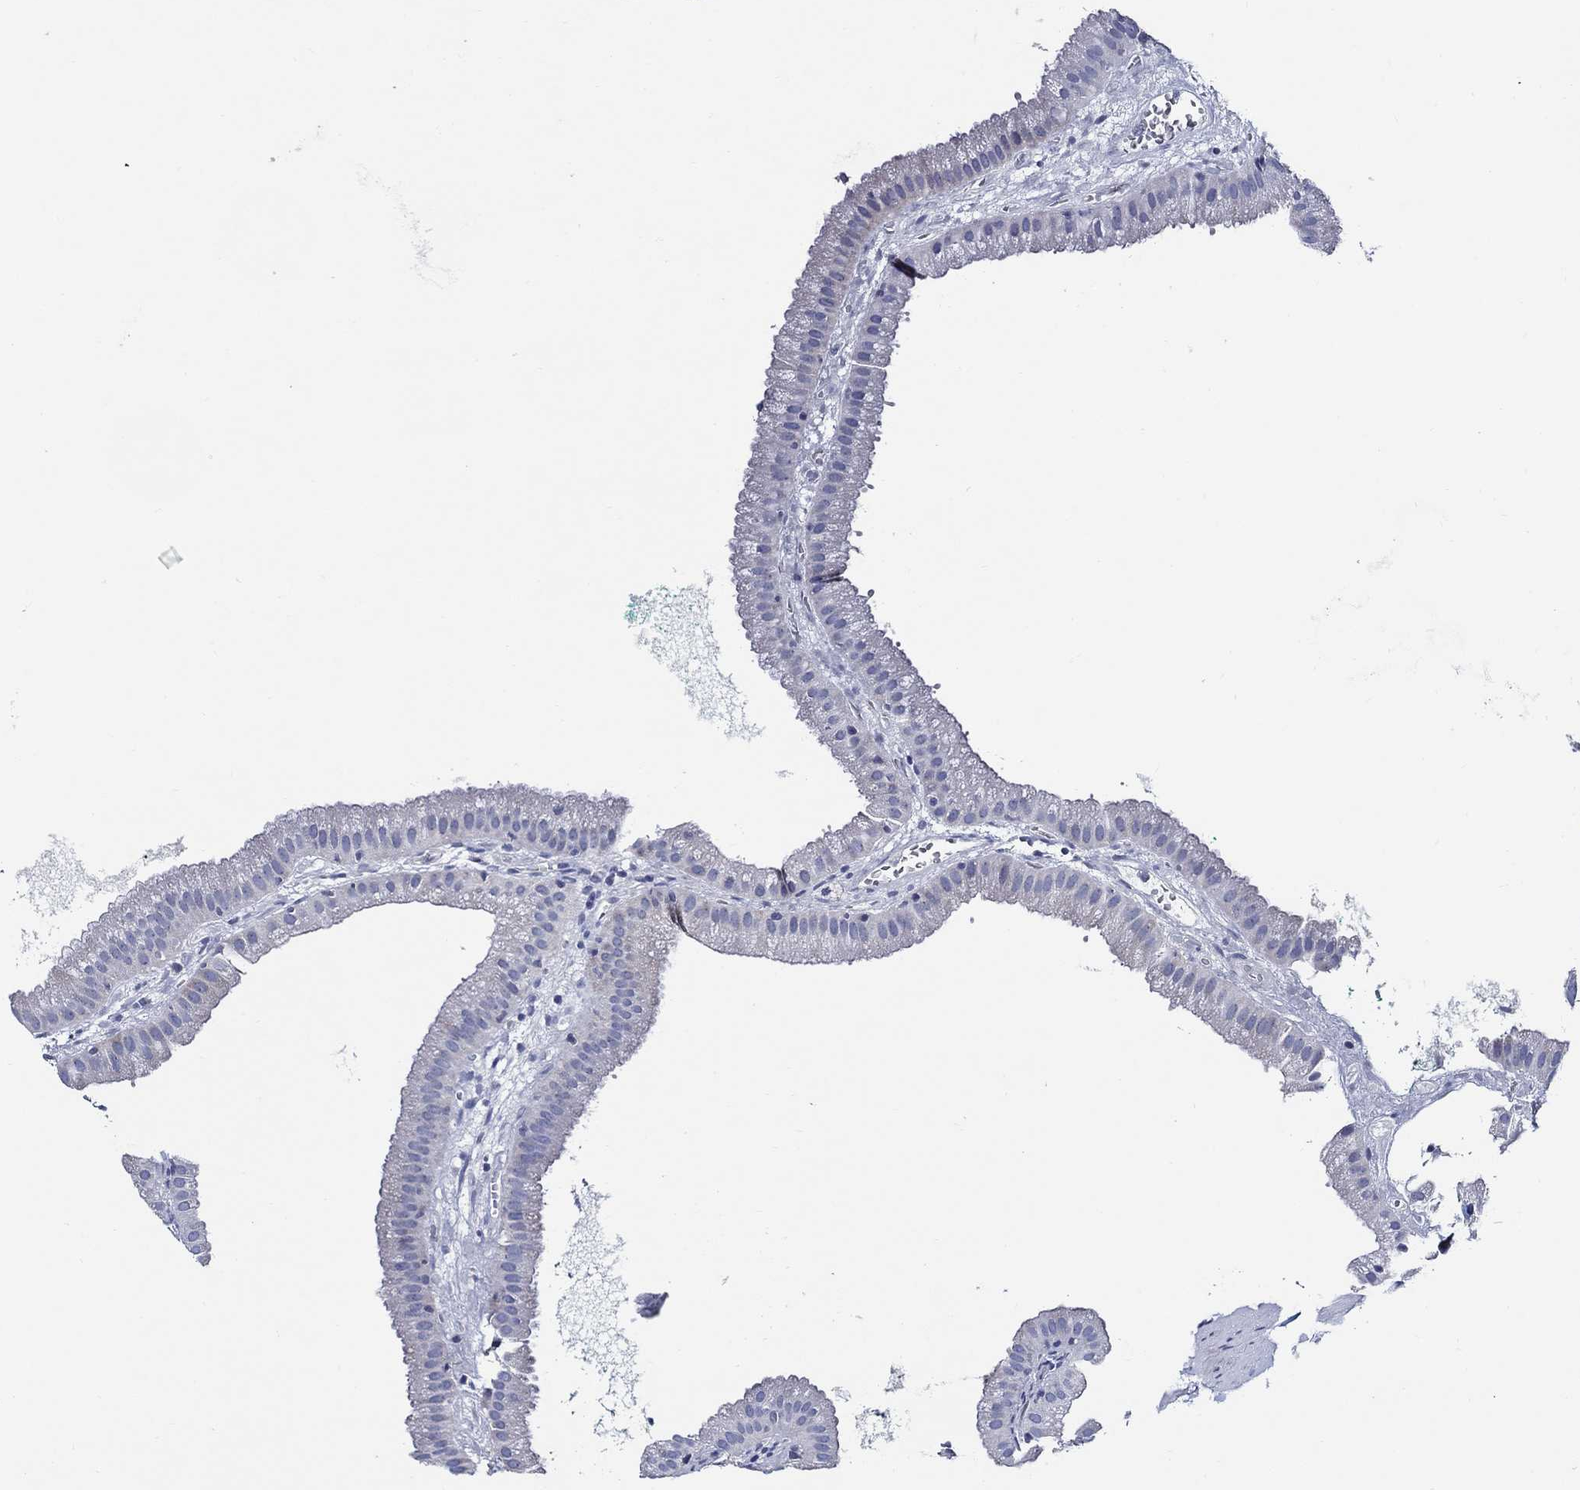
{"staining": {"intensity": "negative", "quantity": "none", "location": "none"}, "tissue": "gallbladder", "cell_type": "Glandular cells", "image_type": "normal", "snomed": [{"axis": "morphology", "description": "Normal tissue, NOS"}, {"axis": "topography", "description": "Gallbladder"}], "caption": "A high-resolution image shows immunohistochemistry staining of normal gallbladder, which shows no significant staining in glandular cells.", "gene": "SKOR1", "patient": {"sex": "male", "age": 67}}